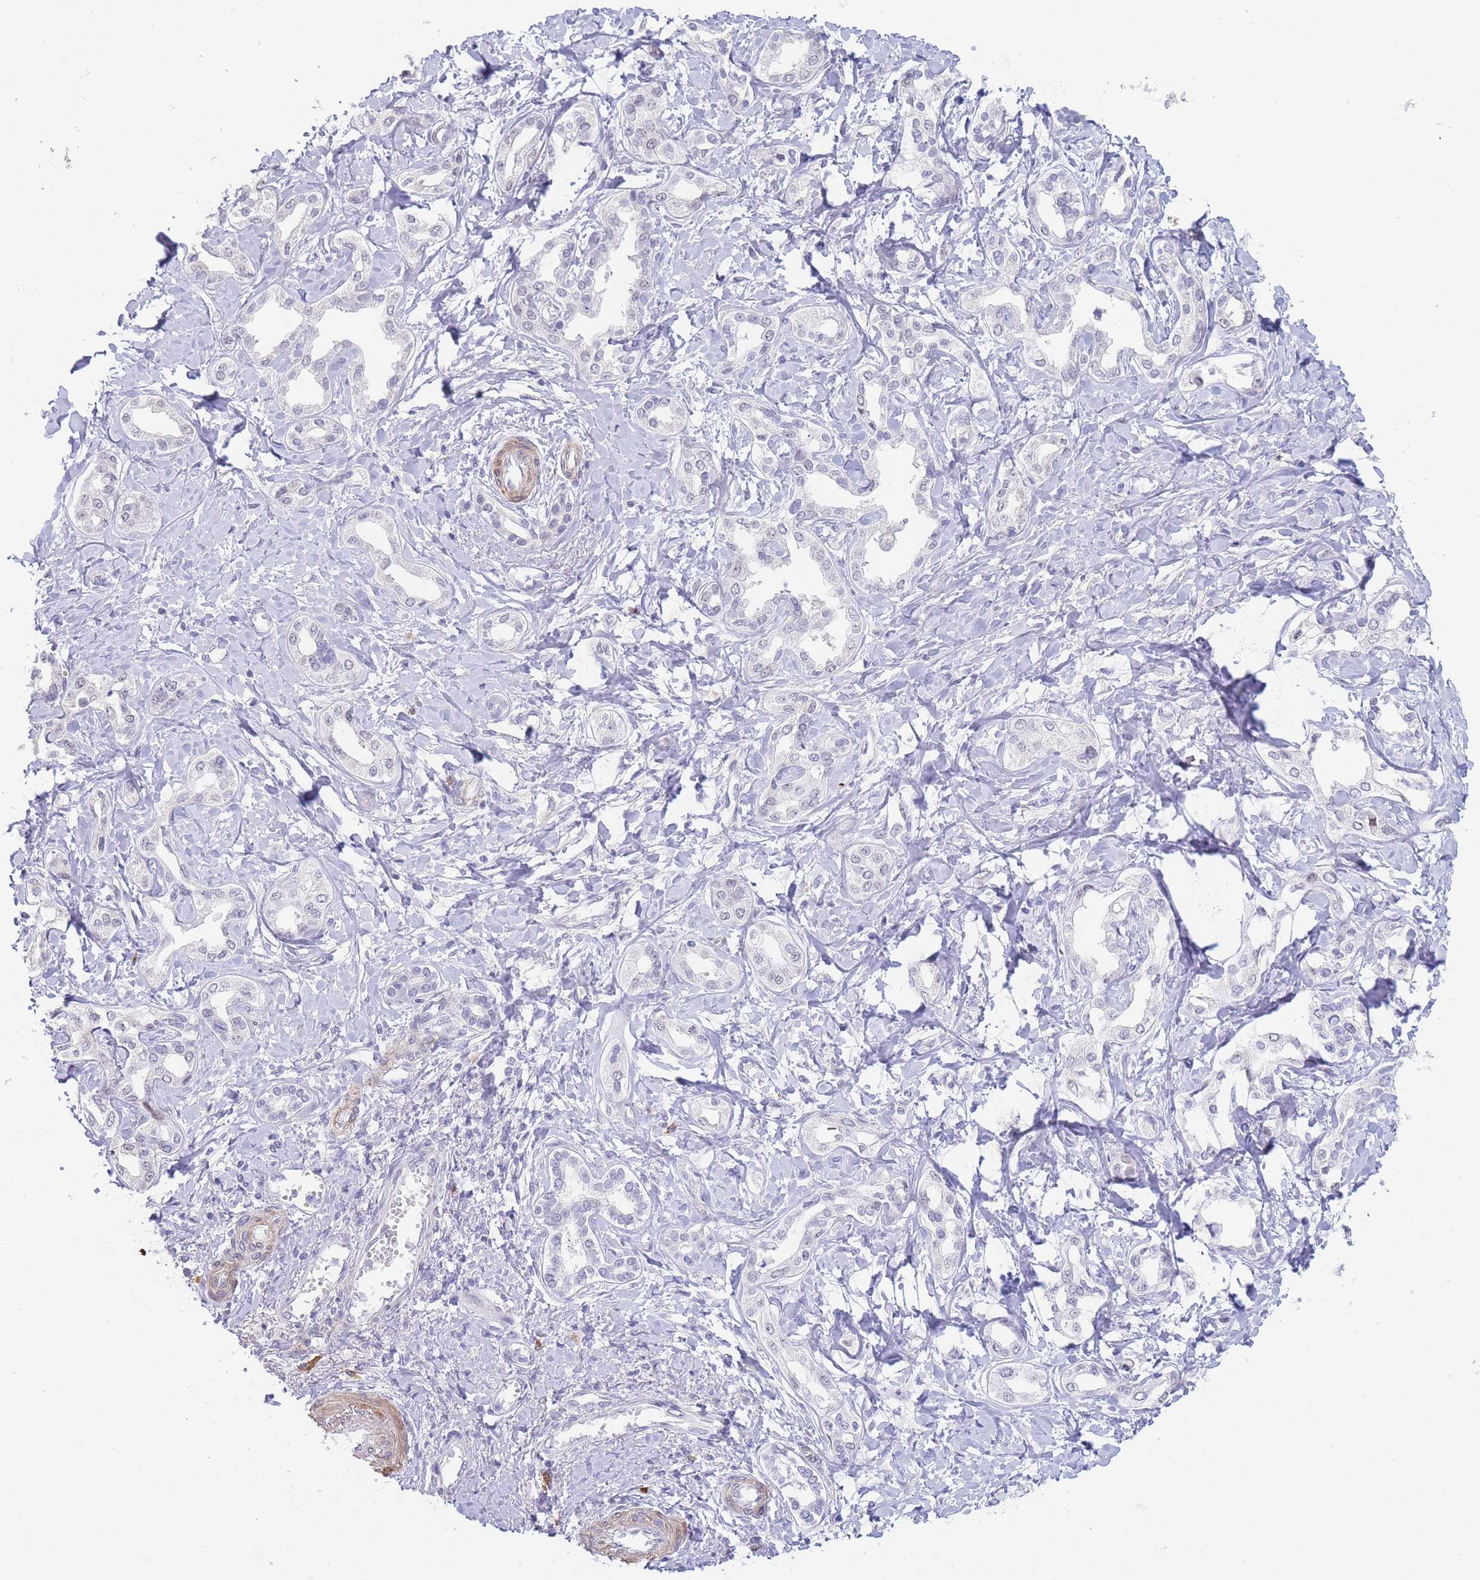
{"staining": {"intensity": "negative", "quantity": "none", "location": "none"}, "tissue": "liver cancer", "cell_type": "Tumor cells", "image_type": "cancer", "snomed": [{"axis": "morphology", "description": "Cholangiocarcinoma"}, {"axis": "topography", "description": "Liver"}], "caption": "IHC of human liver cancer (cholangiocarcinoma) demonstrates no staining in tumor cells. (DAB (3,3'-diaminobenzidine) immunohistochemistry visualized using brightfield microscopy, high magnification).", "gene": "ASAP3", "patient": {"sex": "female", "age": 77}}